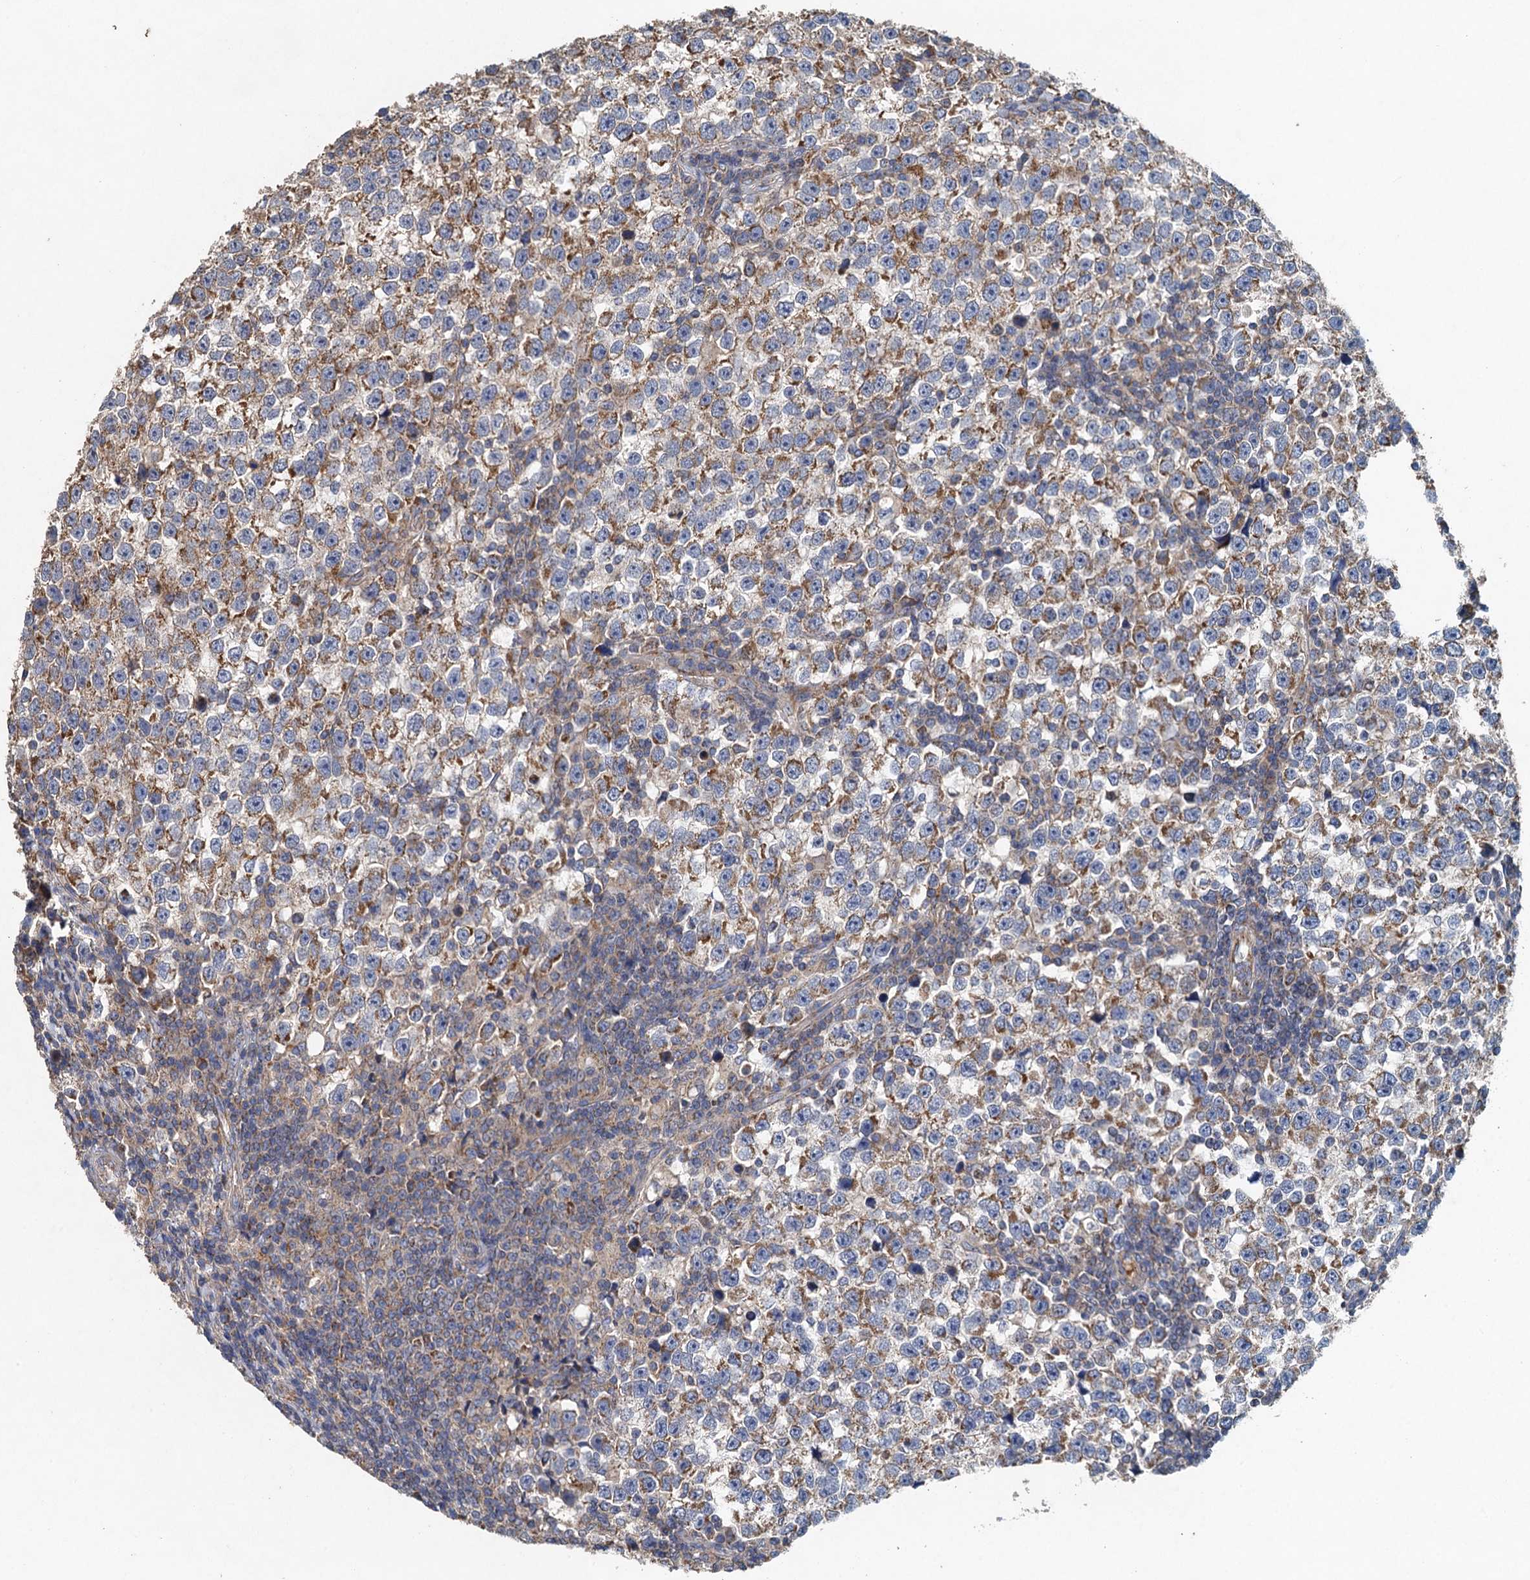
{"staining": {"intensity": "moderate", "quantity": ">75%", "location": "cytoplasmic/membranous"}, "tissue": "testis cancer", "cell_type": "Tumor cells", "image_type": "cancer", "snomed": [{"axis": "morphology", "description": "Normal tissue, NOS"}, {"axis": "morphology", "description": "Seminoma, NOS"}, {"axis": "topography", "description": "Testis"}], "caption": "Protein expression analysis of human testis seminoma reveals moderate cytoplasmic/membranous expression in approximately >75% of tumor cells. The staining is performed using DAB brown chromogen to label protein expression. The nuclei are counter-stained blue using hematoxylin.", "gene": "BCS1L", "patient": {"sex": "male", "age": 43}}